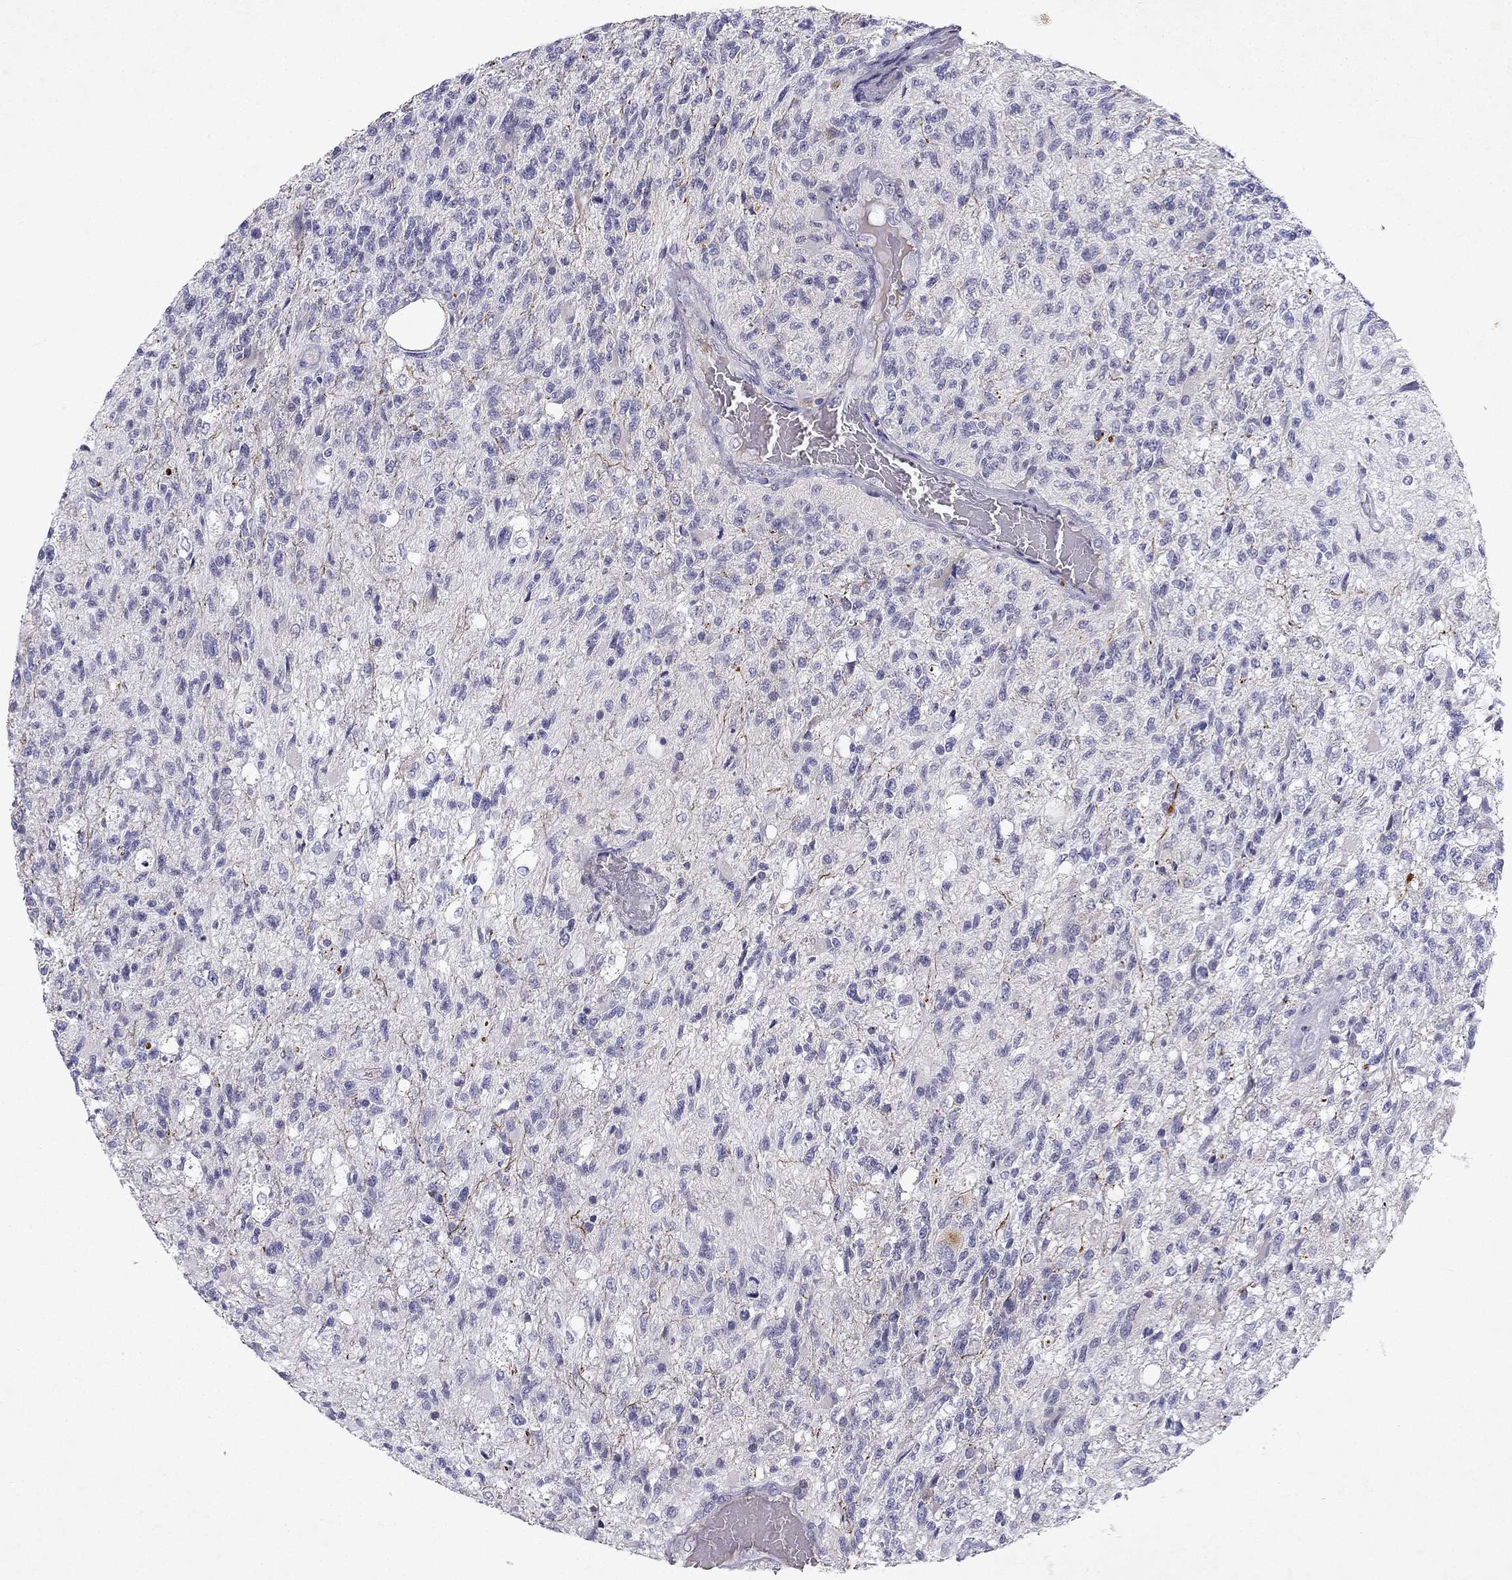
{"staining": {"intensity": "negative", "quantity": "none", "location": "none"}, "tissue": "glioma", "cell_type": "Tumor cells", "image_type": "cancer", "snomed": [{"axis": "morphology", "description": "Glioma, malignant, High grade"}, {"axis": "topography", "description": "Brain"}], "caption": "Immunohistochemistry (IHC) photomicrograph of human high-grade glioma (malignant) stained for a protein (brown), which displays no positivity in tumor cells.", "gene": "SLC6A4", "patient": {"sex": "male", "age": 56}}